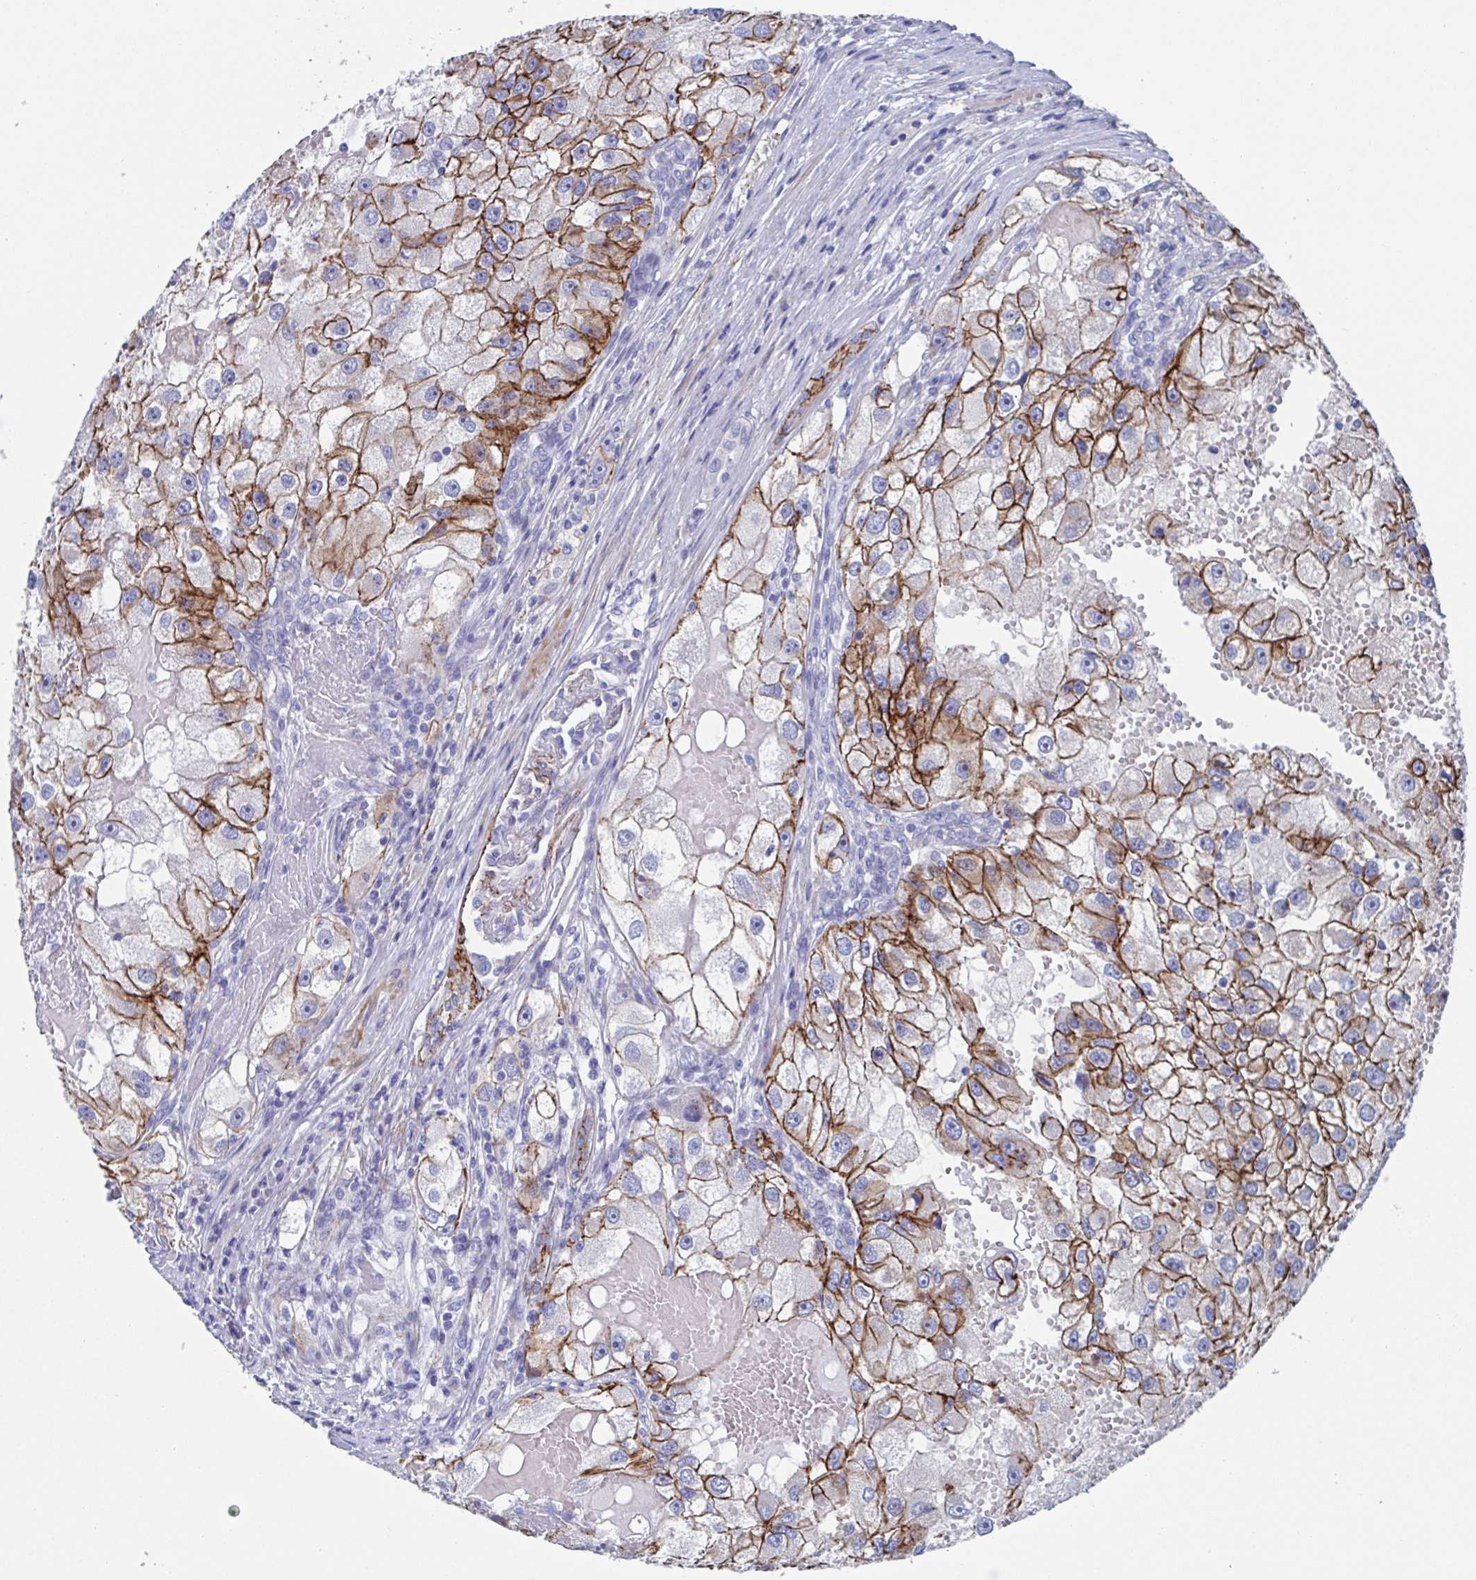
{"staining": {"intensity": "strong", "quantity": "25%-75%", "location": "cytoplasmic/membranous"}, "tissue": "renal cancer", "cell_type": "Tumor cells", "image_type": "cancer", "snomed": [{"axis": "morphology", "description": "Adenocarcinoma, NOS"}, {"axis": "topography", "description": "Kidney"}], "caption": "Immunohistochemical staining of human adenocarcinoma (renal) exhibits high levels of strong cytoplasmic/membranous protein expression in approximately 25%-75% of tumor cells.", "gene": "CDH2", "patient": {"sex": "male", "age": 63}}